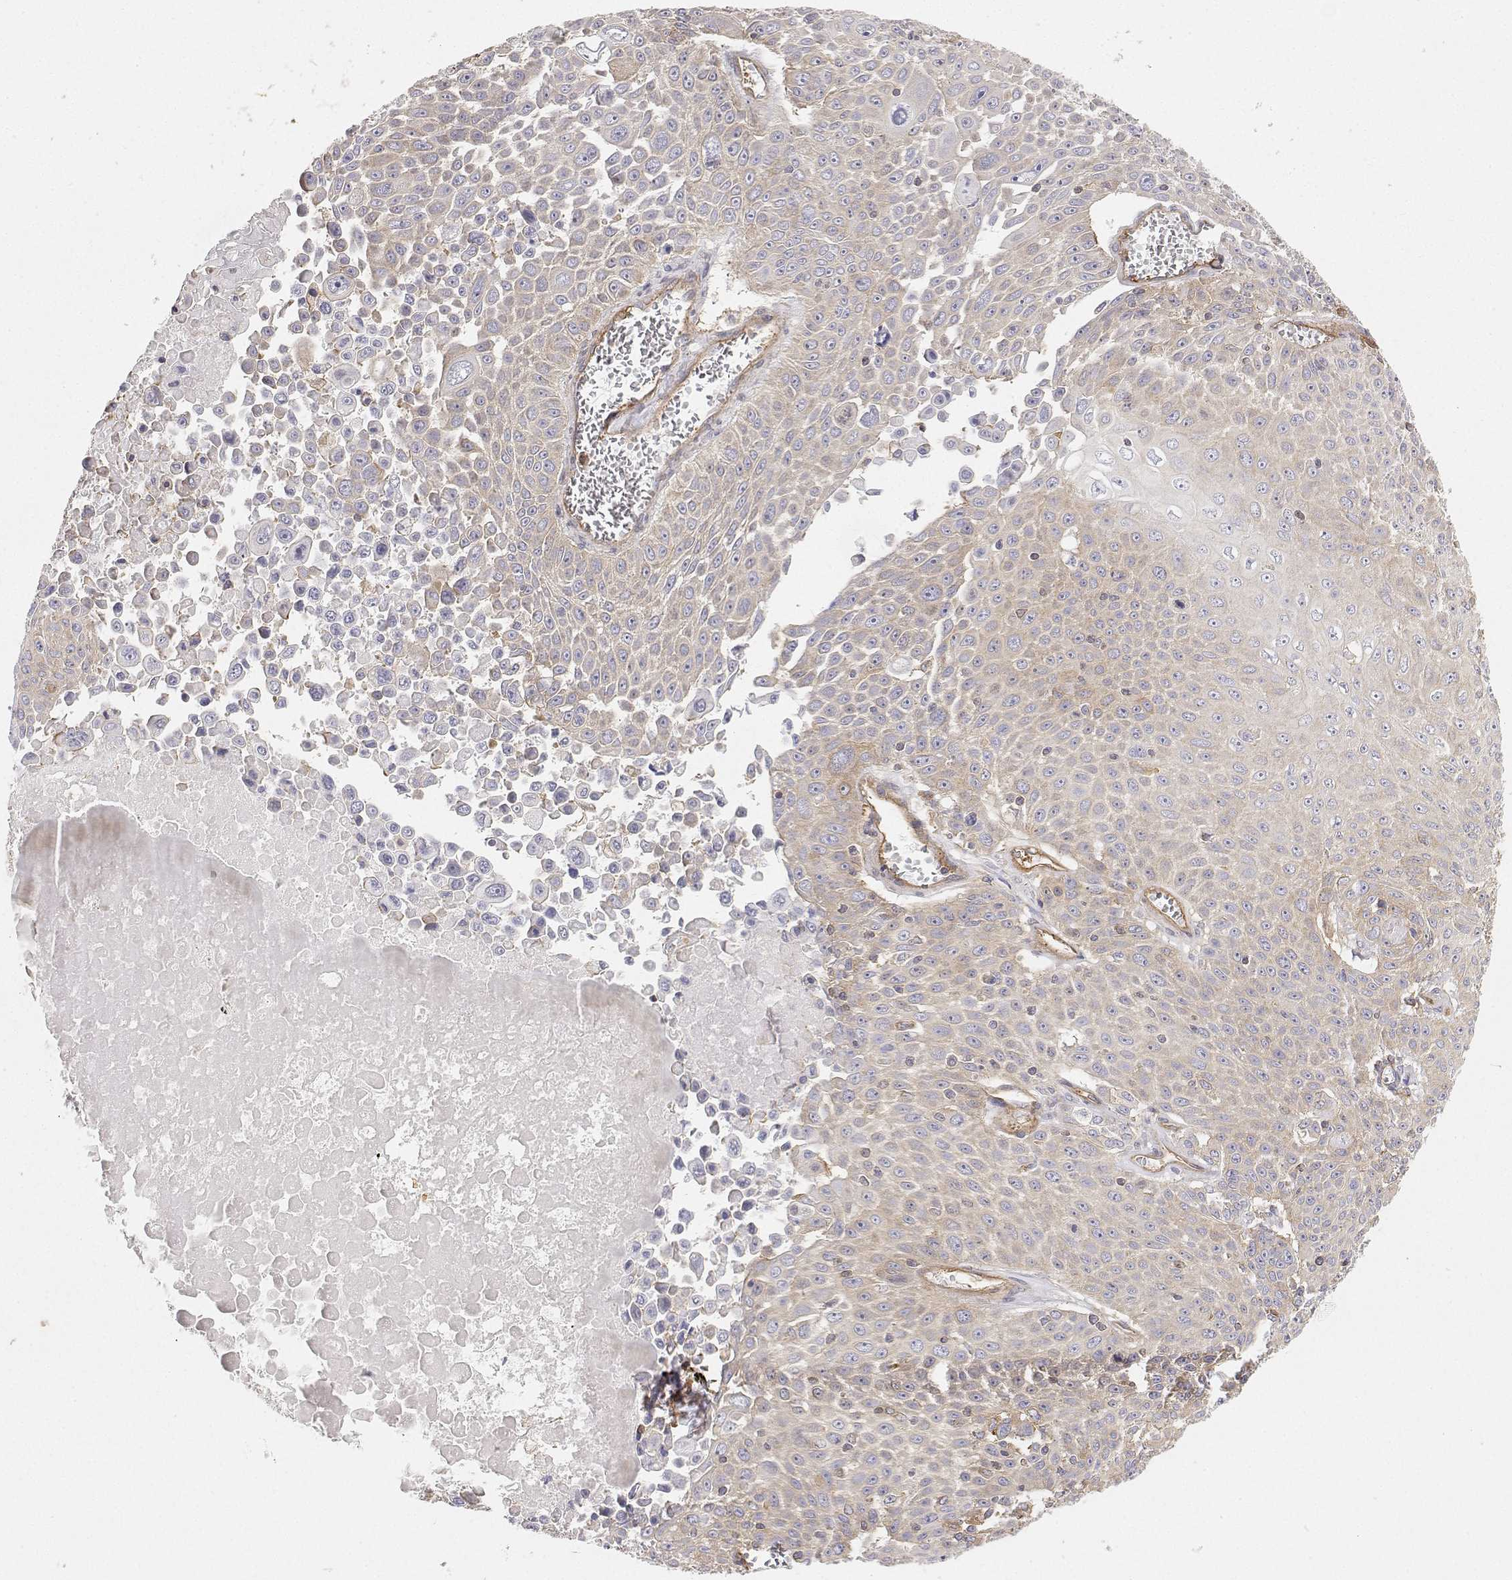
{"staining": {"intensity": "weak", "quantity": "<25%", "location": "cytoplasmic/membranous"}, "tissue": "lung cancer", "cell_type": "Tumor cells", "image_type": "cancer", "snomed": [{"axis": "morphology", "description": "Squamous cell carcinoma, NOS"}, {"axis": "morphology", "description": "Squamous cell carcinoma, metastatic, NOS"}, {"axis": "topography", "description": "Lymph node"}, {"axis": "topography", "description": "Lung"}], "caption": "Micrograph shows no protein expression in tumor cells of lung cancer tissue.", "gene": "MYH9", "patient": {"sex": "female", "age": 62}}